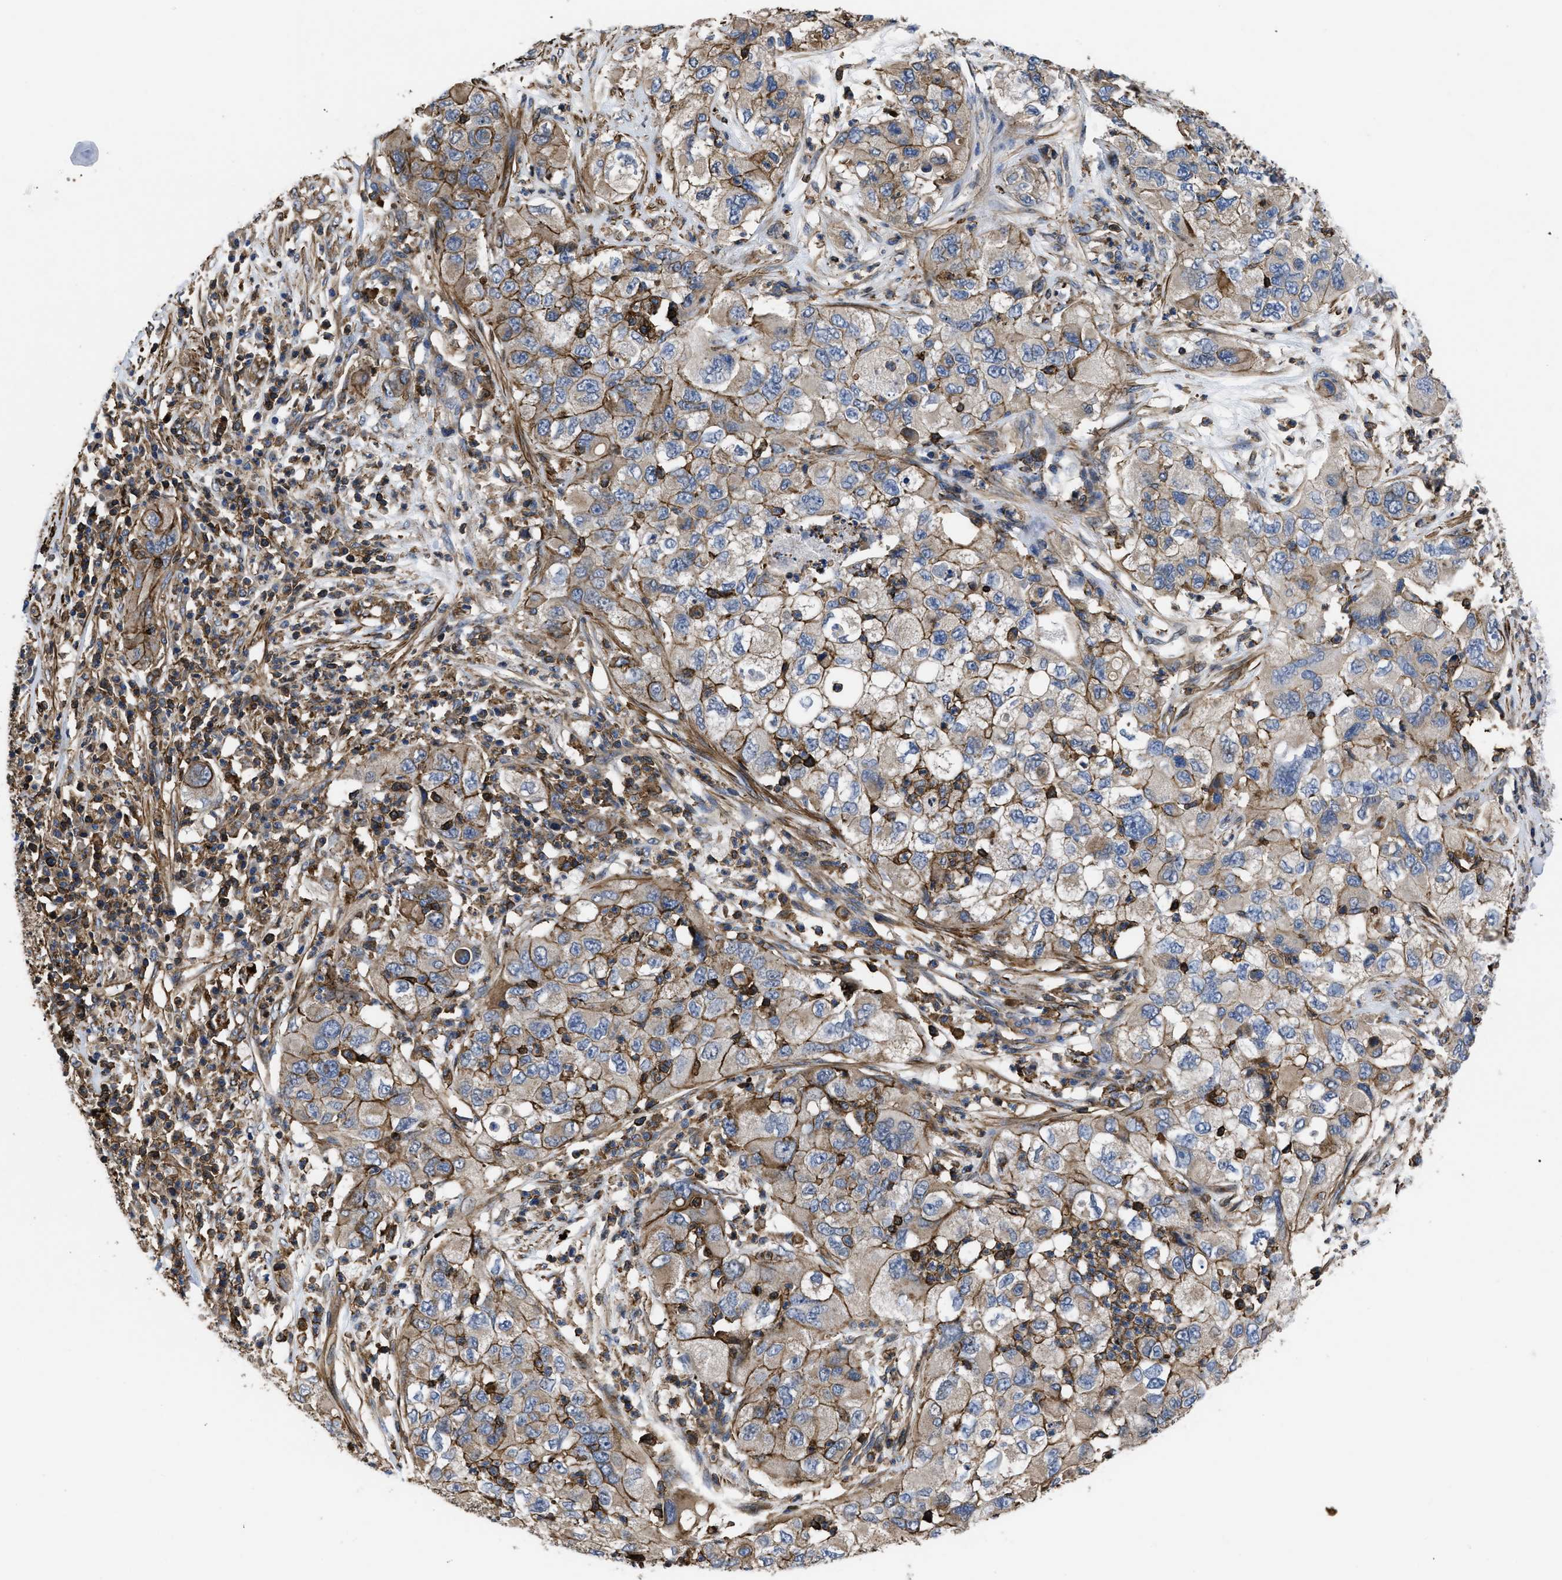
{"staining": {"intensity": "moderate", "quantity": ">75%", "location": "cytoplasmic/membranous"}, "tissue": "pancreatic cancer", "cell_type": "Tumor cells", "image_type": "cancer", "snomed": [{"axis": "morphology", "description": "Adenocarcinoma, NOS"}, {"axis": "topography", "description": "Pancreas"}], "caption": "Pancreatic adenocarcinoma was stained to show a protein in brown. There is medium levels of moderate cytoplasmic/membranous positivity in approximately >75% of tumor cells.", "gene": "SCUBE2", "patient": {"sex": "female", "age": 78}}